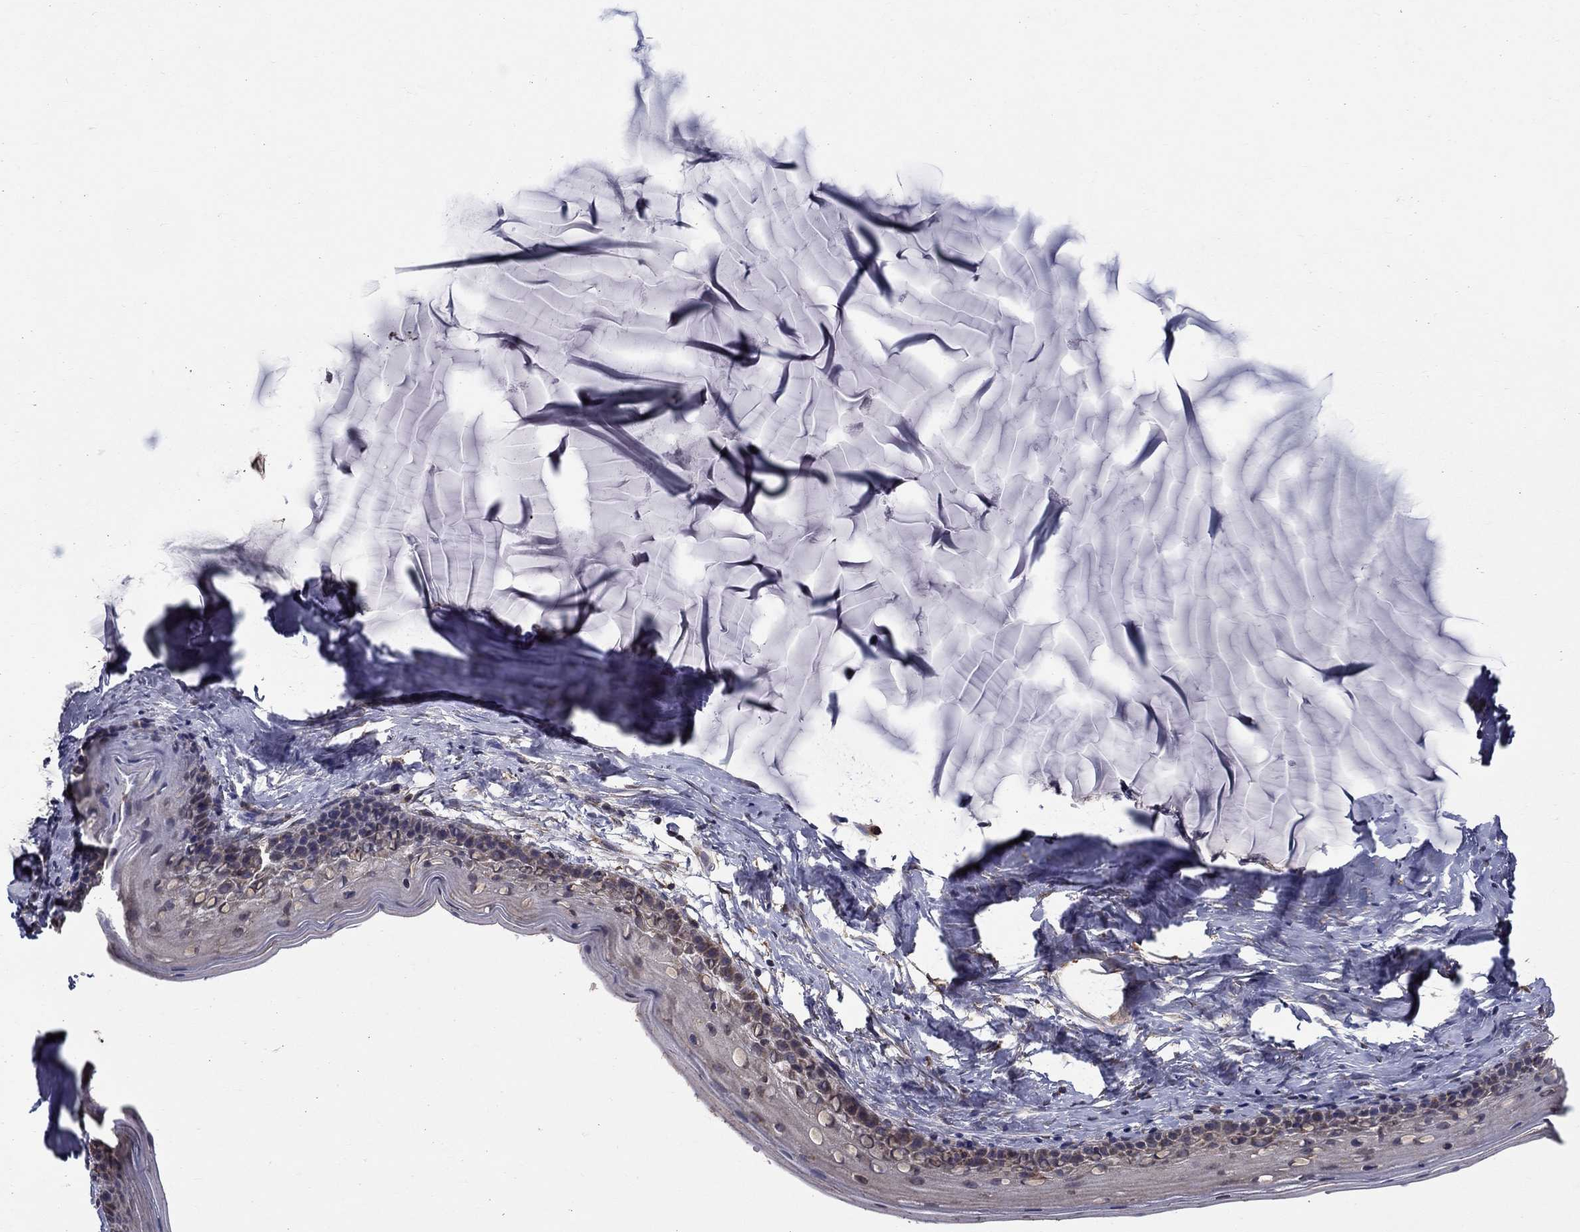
{"staining": {"intensity": "negative", "quantity": "none", "location": "none"}, "tissue": "cervix", "cell_type": "Glandular cells", "image_type": "normal", "snomed": [{"axis": "morphology", "description": "Normal tissue, NOS"}, {"axis": "topography", "description": "Cervix"}], "caption": "This is an immunohistochemistry (IHC) micrograph of normal cervix. There is no expression in glandular cells.", "gene": "SLC2A13", "patient": {"sex": "female", "age": 40}}